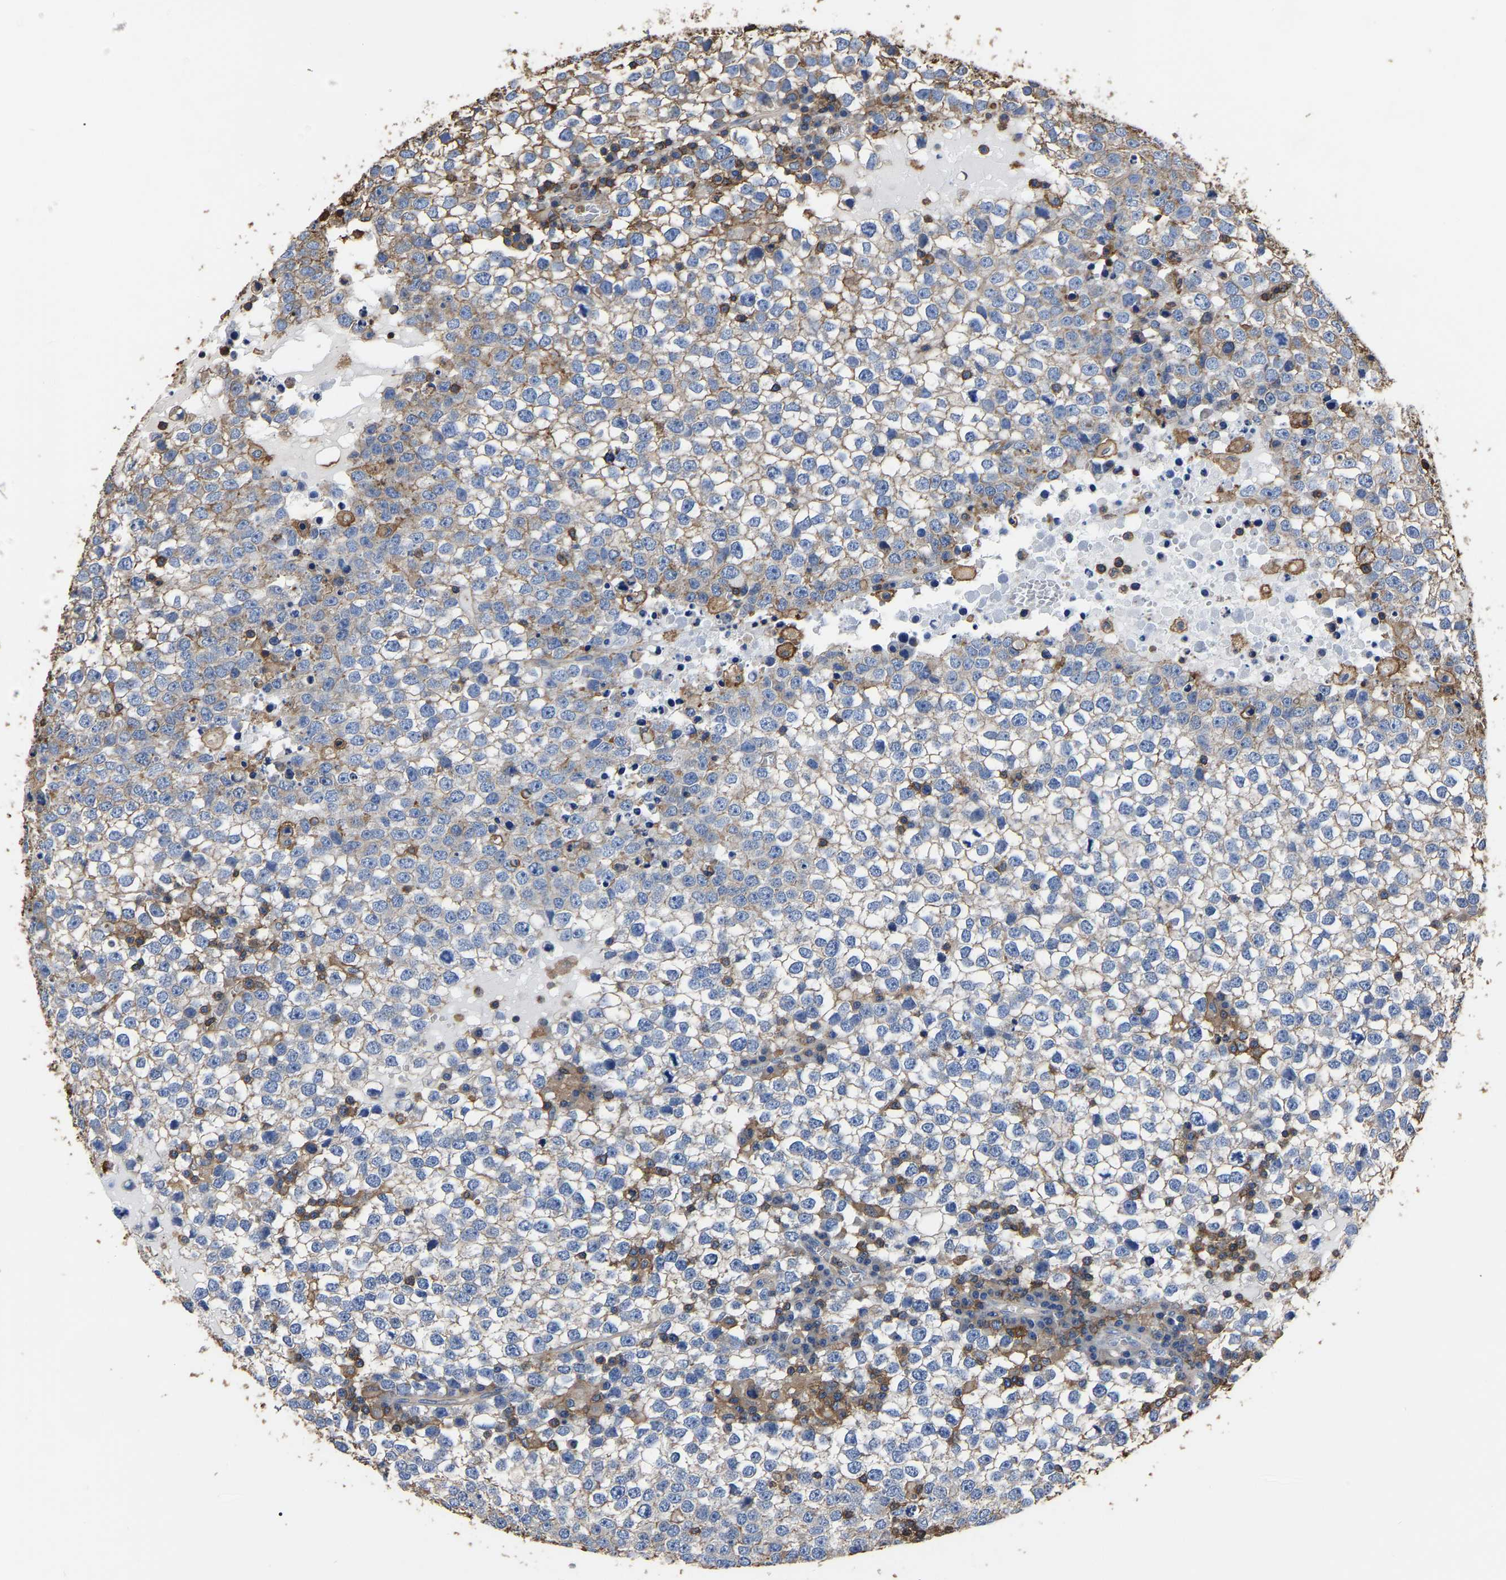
{"staining": {"intensity": "weak", "quantity": ">75%", "location": "cytoplasmic/membranous"}, "tissue": "testis cancer", "cell_type": "Tumor cells", "image_type": "cancer", "snomed": [{"axis": "morphology", "description": "Seminoma, NOS"}, {"axis": "topography", "description": "Testis"}], "caption": "Testis cancer was stained to show a protein in brown. There is low levels of weak cytoplasmic/membranous positivity in approximately >75% of tumor cells. The staining is performed using DAB brown chromogen to label protein expression. The nuclei are counter-stained blue using hematoxylin.", "gene": "ARMT1", "patient": {"sex": "male", "age": 65}}